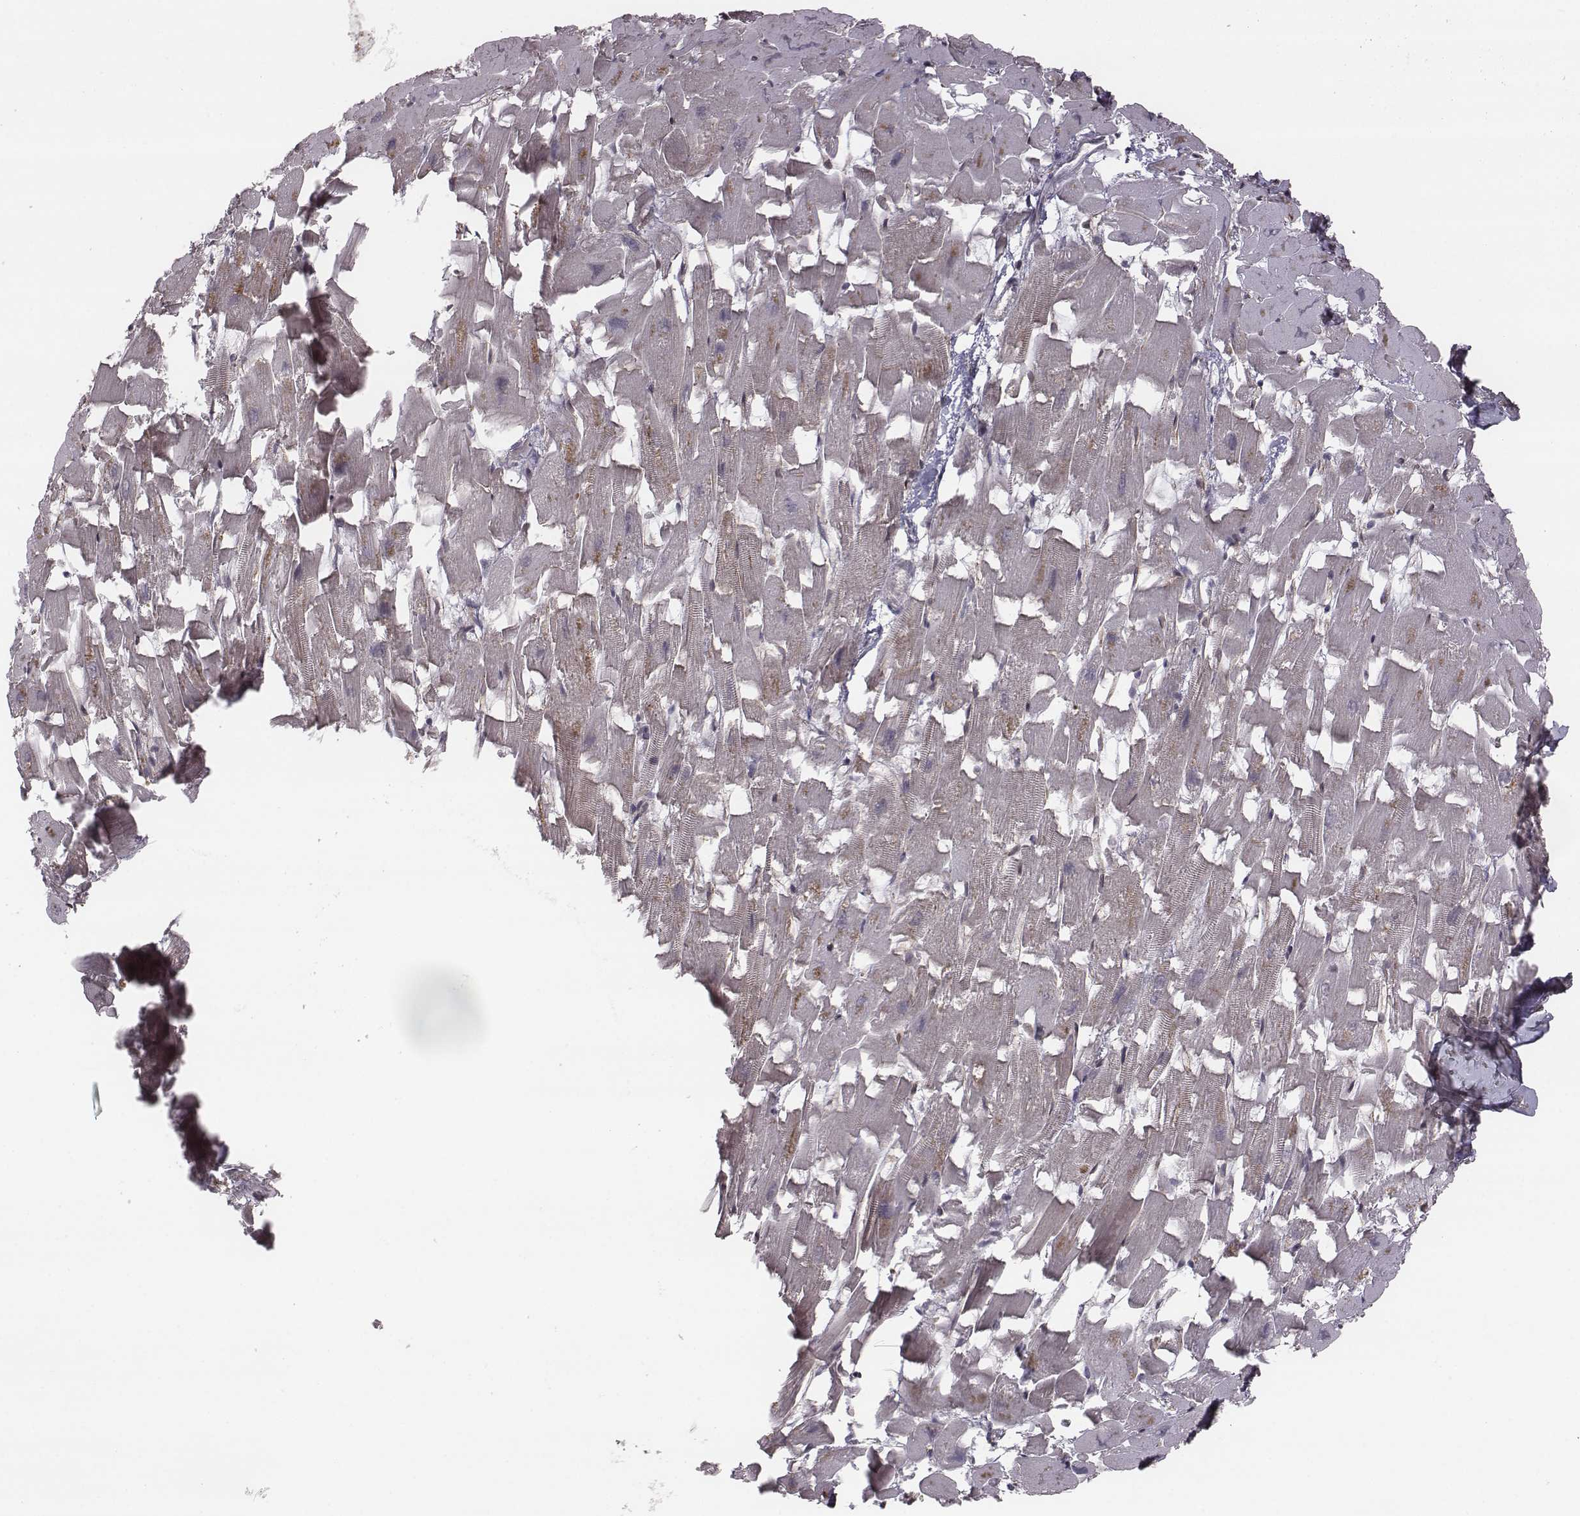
{"staining": {"intensity": "moderate", "quantity": "25%-75%", "location": "nuclear"}, "tissue": "heart muscle", "cell_type": "Cardiomyocytes", "image_type": "normal", "snomed": [{"axis": "morphology", "description": "Normal tissue, NOS"}, {"axis": "topography", "description": "Heart"}], "caption": "The image reveals staining of benign heart muscle, revealing moderate nuclear protein staining (brown color) within cardiomyocytes.", "gene": "RPL3", "patient": {"sex": "female", "age": 64}}